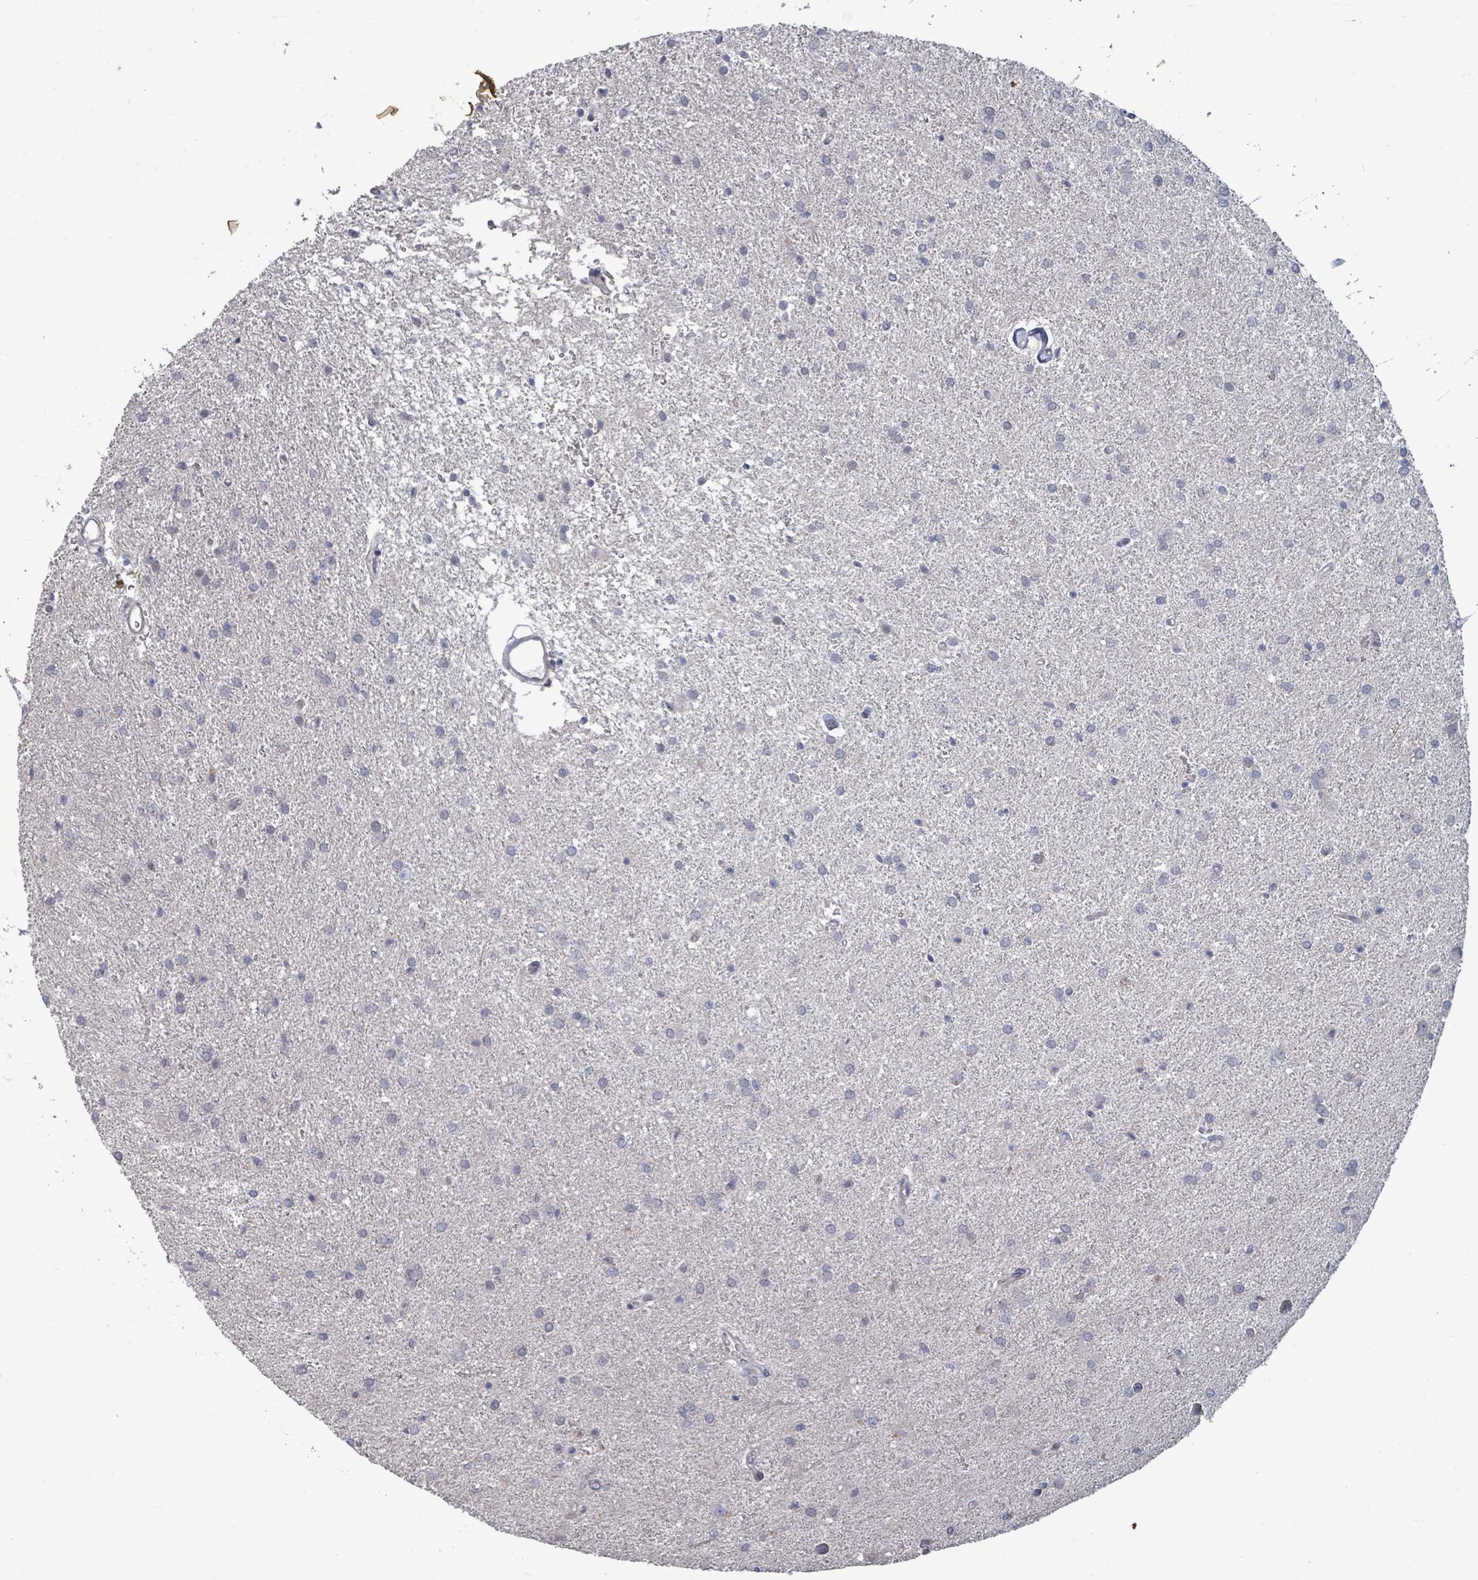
{"staining": {"intensity": "negative", "quantity": "none", "location": "none"}, "tissue": "glioma", "cell_type": "Tumor cells", "image_type": "cancer", "snomed": [{"axis": "morphology", "description": "Glioma, malignant, High grade"}, {"axis": "topography", "description": "Brain"}], "caption": "High magnification brightfield microscopy of glioma stained with DAB (brown) and counterstained with hematoxylin (blue): tumor cells show no significant staining.", "gene": "ASB12", "patient": {"sex": "female", "age": 50}}